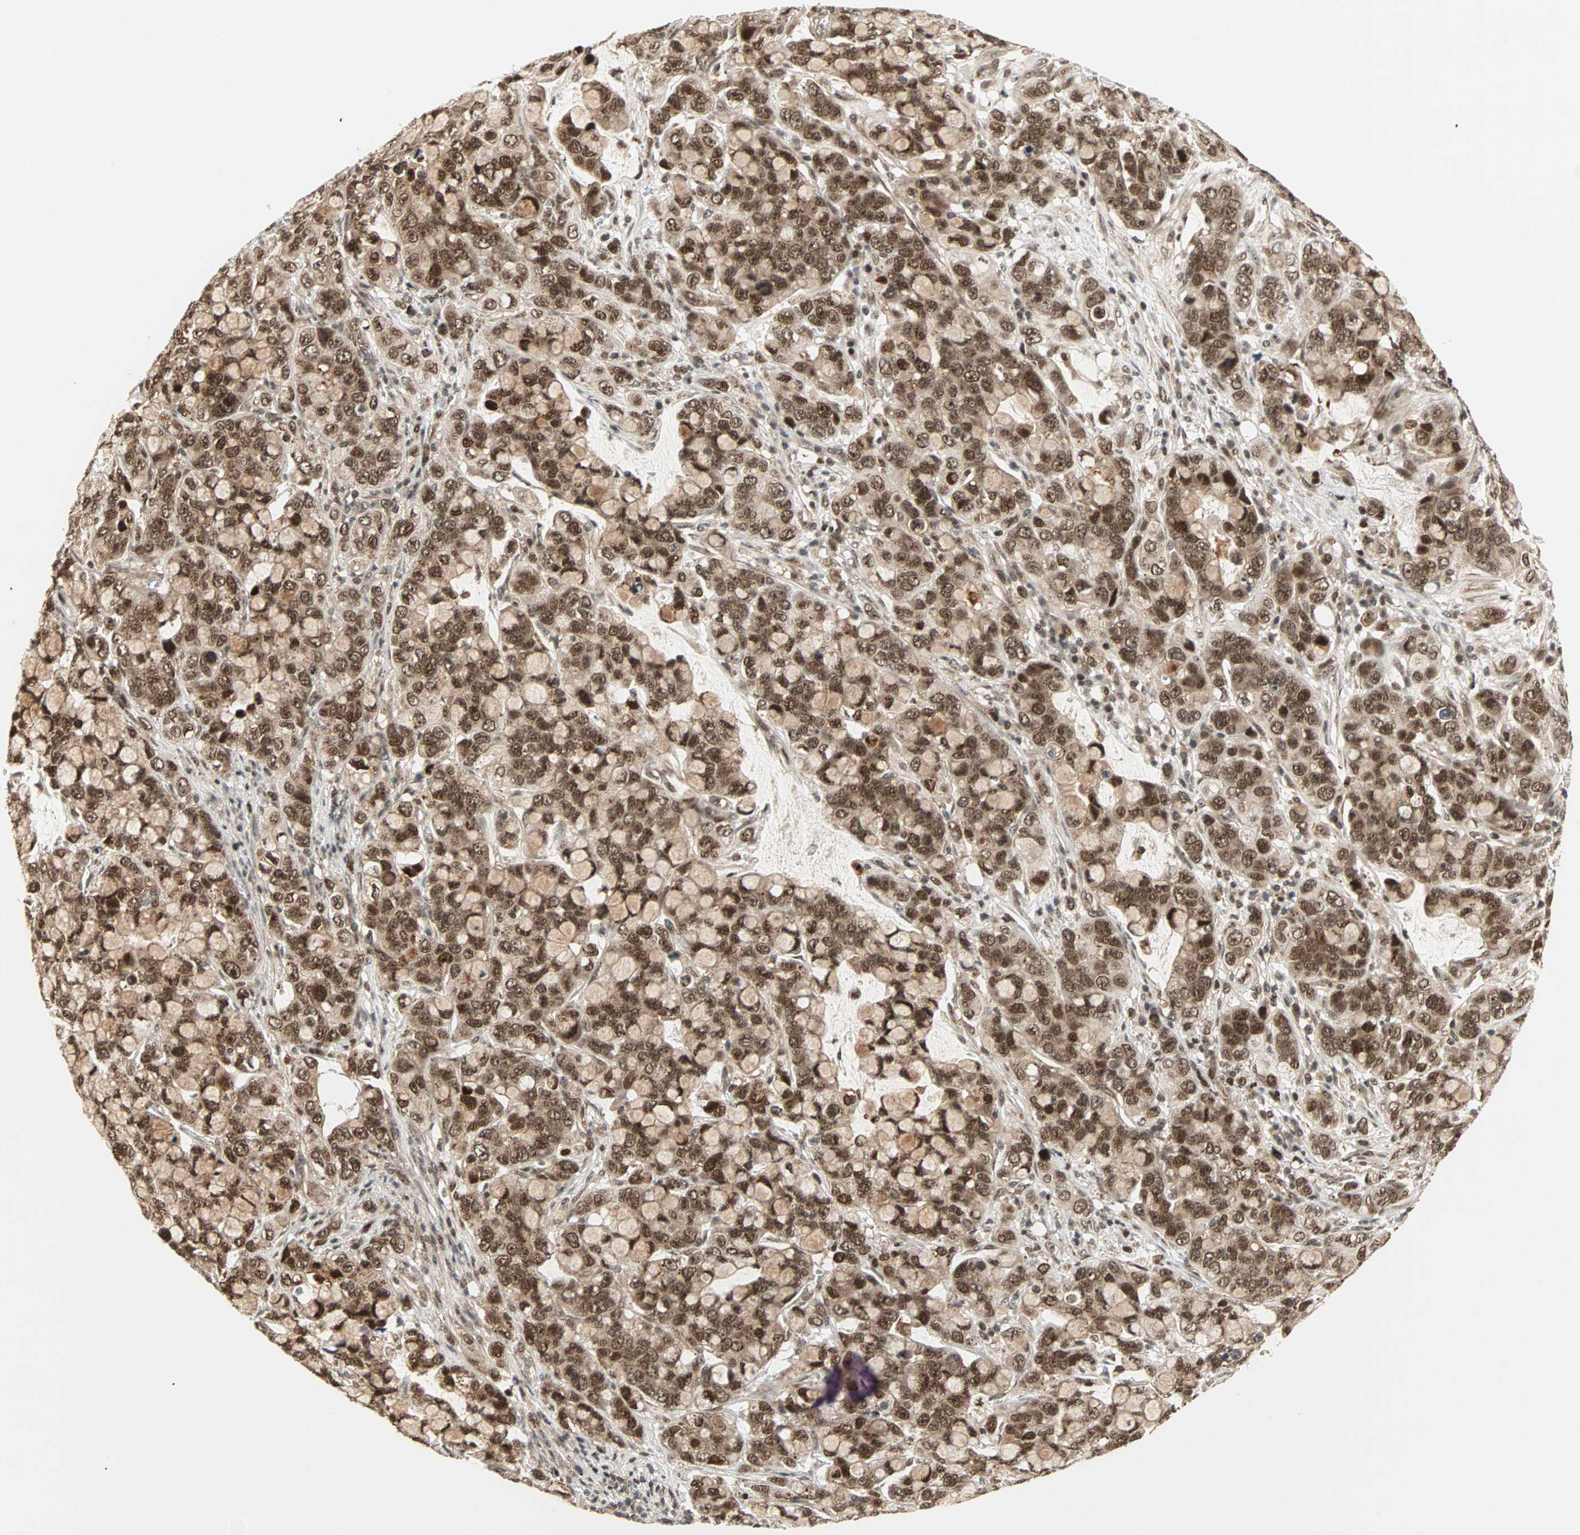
{"staining": {"intensity": "strong", "quantity": ">75%", "location": "cytoplasmic/membranous,nuclear"}, "tissue": "stomach cancer", "cell_type": "Tumor cells", "image_type": "cancer", "snomed": [{"axis": "morphology", "description": "Adenocarcinoma, NOS"}, {"axis": "topography", "description": "Stomach, lower"}], "caption": "Adenocarcinoma (stomach) was stained to show a protein in brown. There is high levels of strong cytoplasmic/membranous and nuclear positivity in about >75% of tumor cells.", "gene": "ZBED9", "patient": {"sex": "male", "age": 84}}